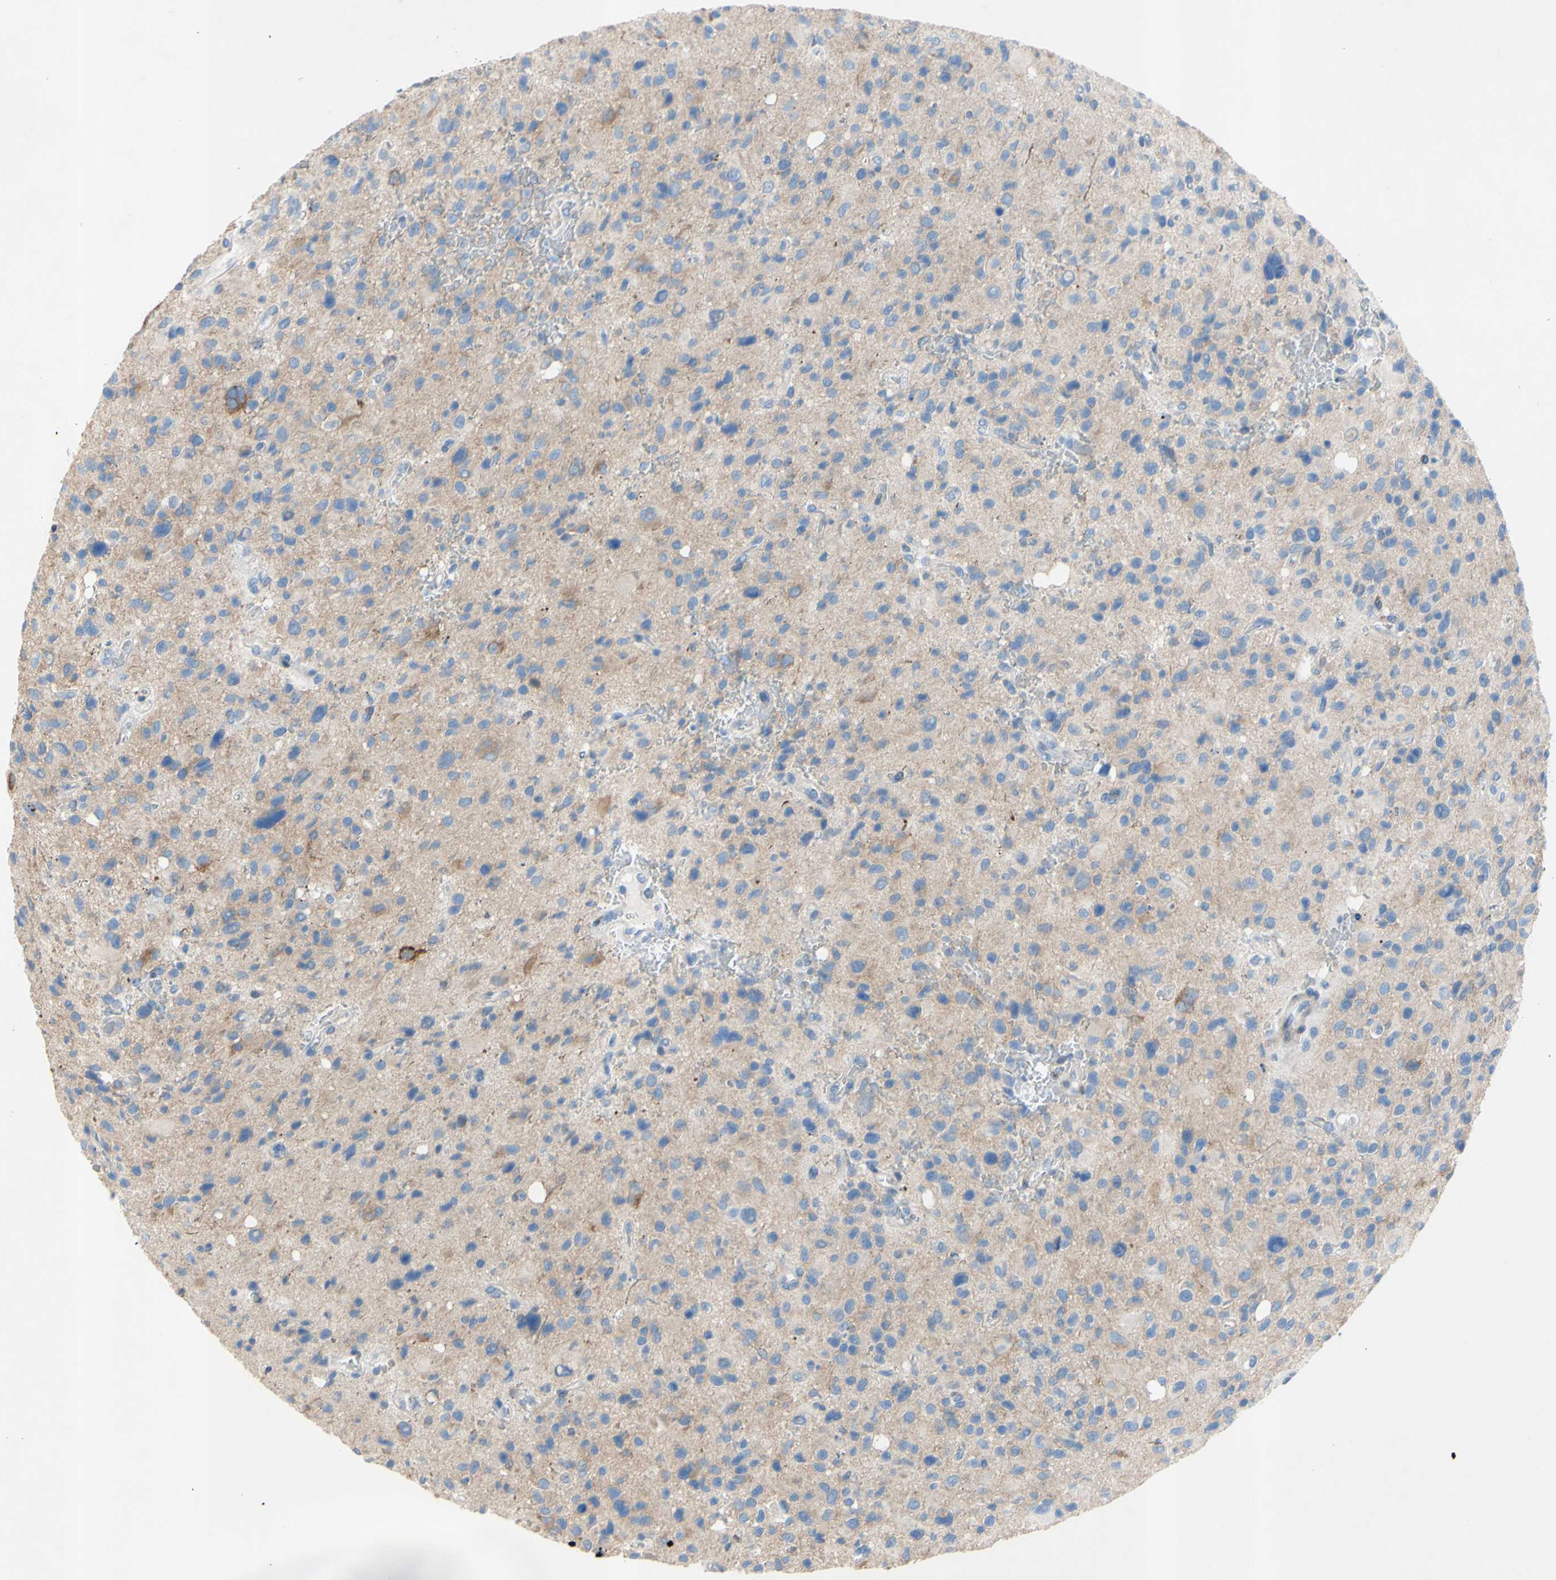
{"staining": {"intensity": "weak", "quantity": "<25%", "location": "cytoplasmic/membranous"}, "tissue": "glioma", "cell_type": "Tumor cells", "image_type": "cancer", "snomed": [{"axis": "morphology", "description": "Glioma, malignant, High grade"}, {"axis": "topography", "description": "Brain"}], "caption": "DAB immunohistochemical staining of human high-grade glioma (malignant) demonstrates no significant staining in tumor cells.", "gene": "TMIGD2", "patient": {"sex": "male", "age": 48}}